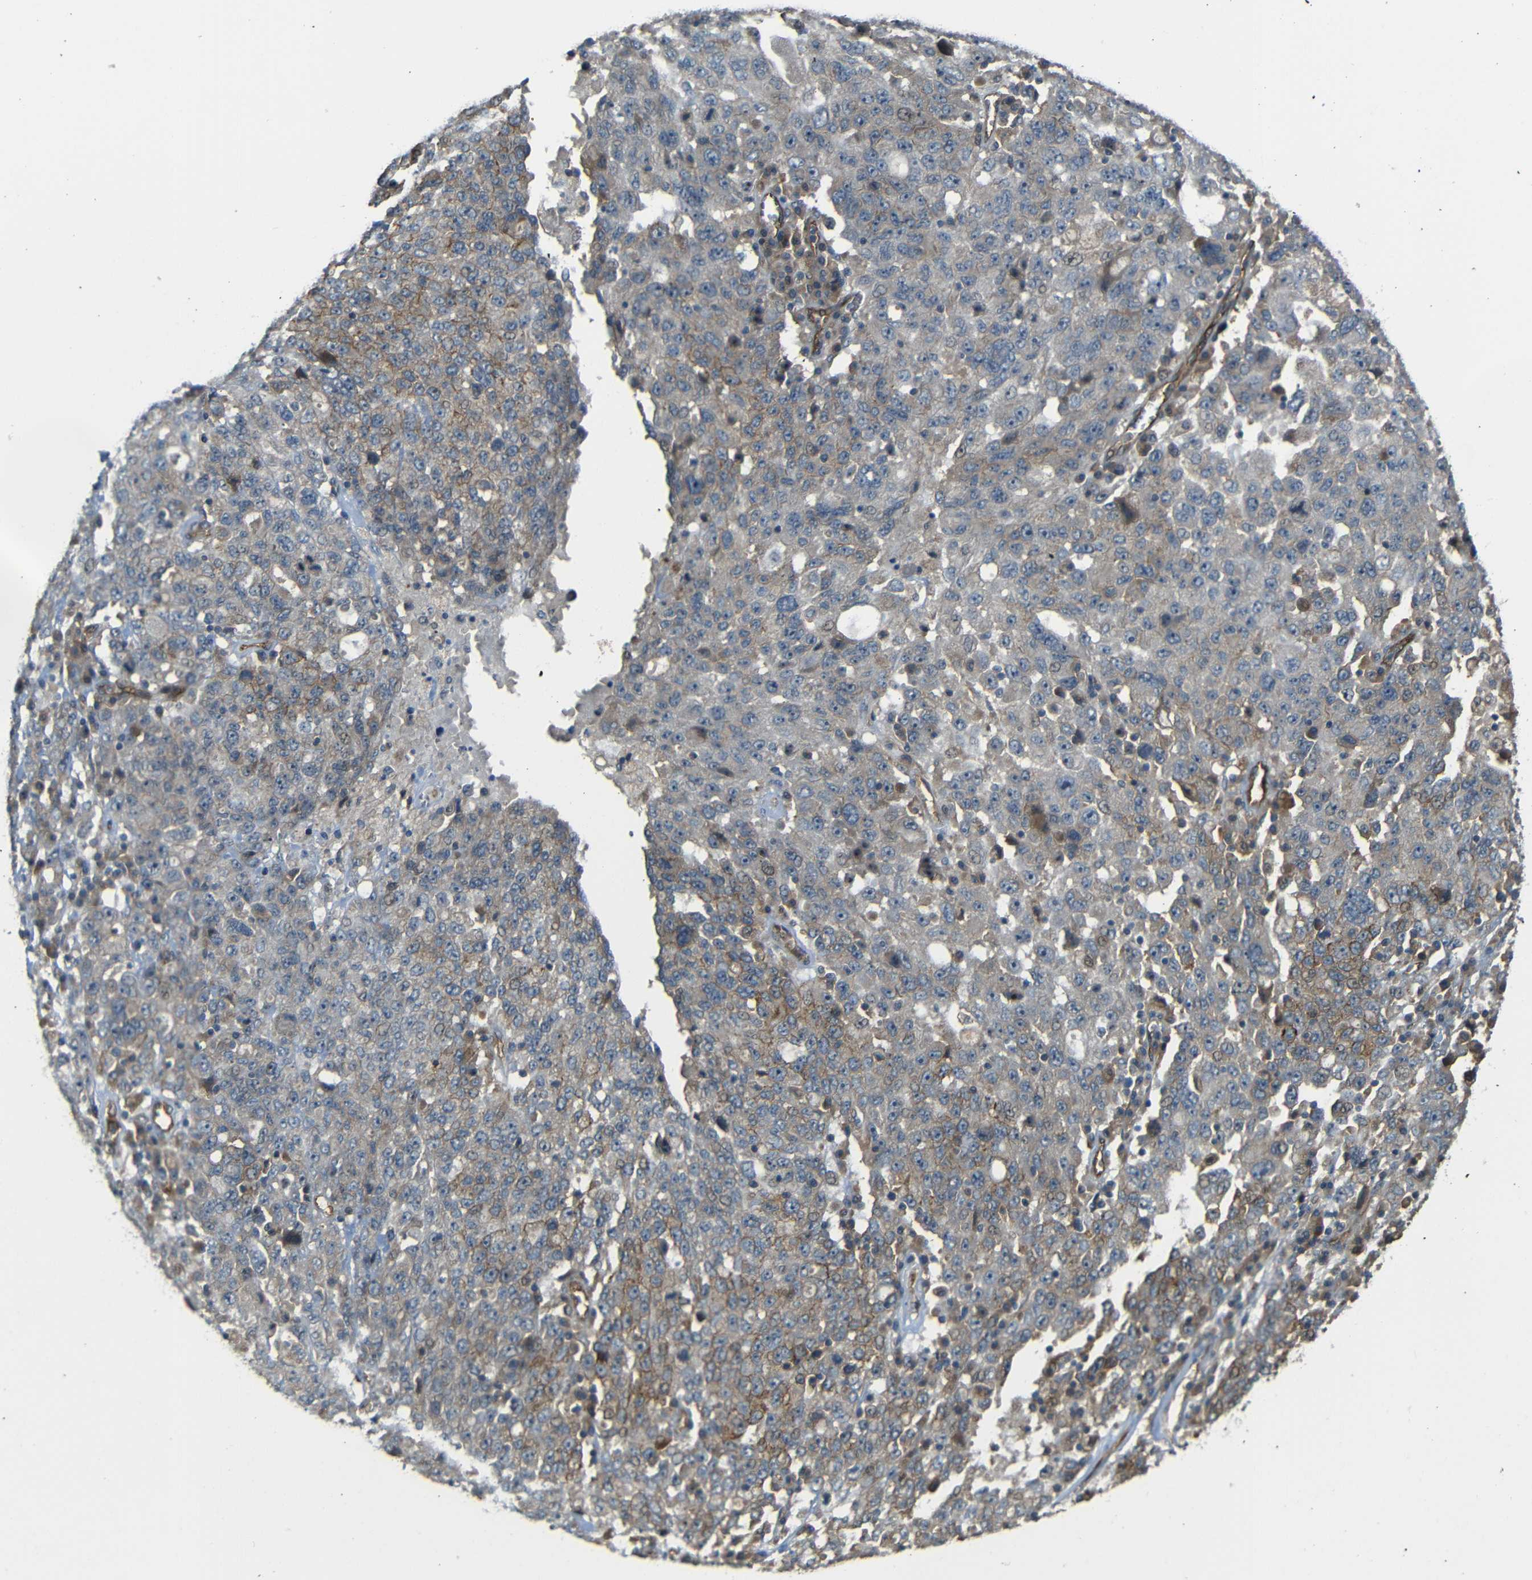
{"staining": {"intensity": "moderate", "quantity": "<25%", "location": "cytoplasmic/membranous"}, "tissue": "ovarian cancer", "cell_type": "Tumor cells", "image_type": "cancer", "snomed": [{"axis": "morphology", "description": "Carcinoma, endometroid"}, {"axis": "topography", "description": "Ovary"}], "caption": "Ovarian endometroid carcinoma stained for a protein (brown) reveals moderate cytoplasmic/membranous positive staining in approximately <25% of tumor cells.", "gene": "RELL1", "patient": {"sex": "female", "age": 62}}